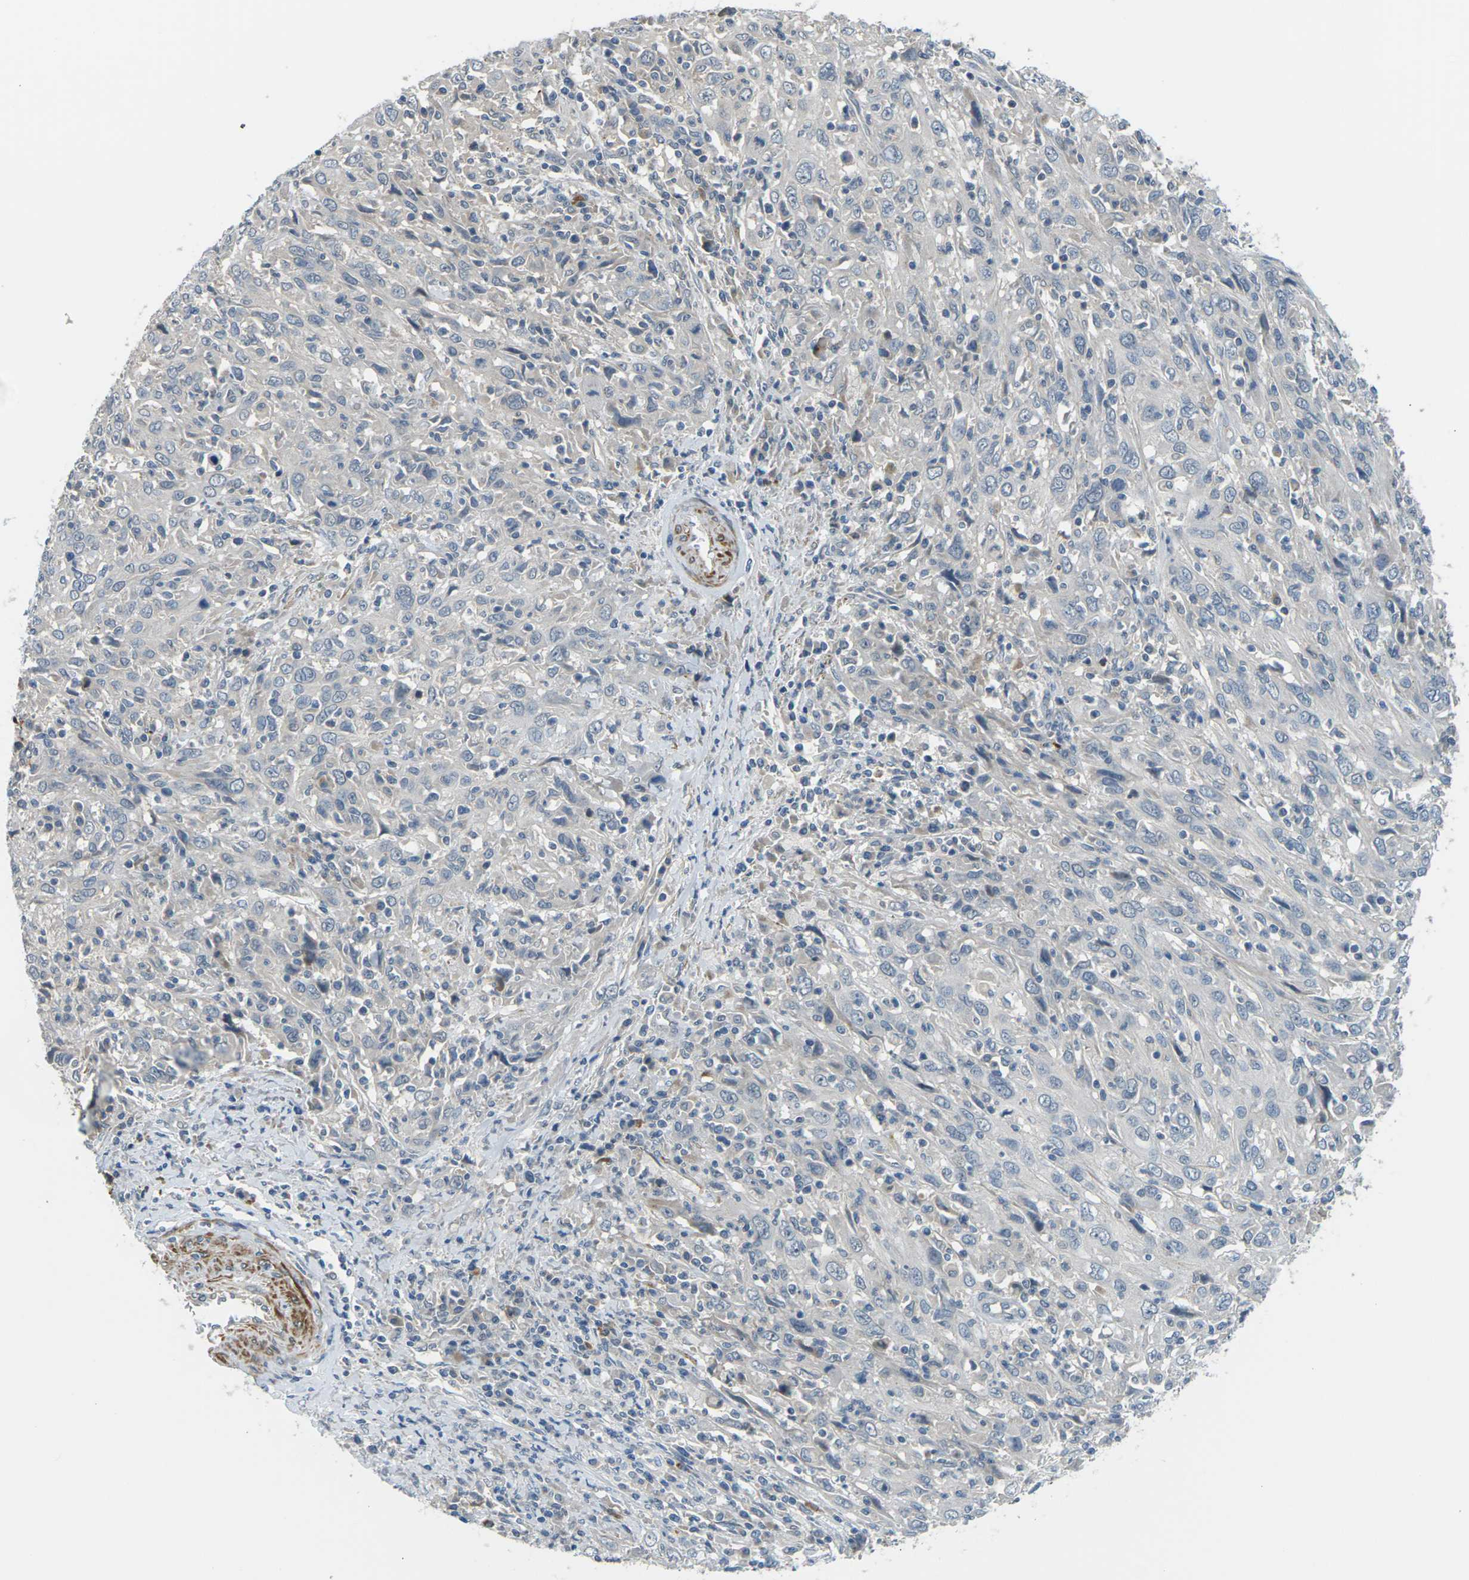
{"staining": {"intensity": "negative", "quantity": "none", "location": "none"}, "tissue": "cervical cancer", "cell_type": "Tumor cells", "image_type": "cancer", "snomed": [{"axis": "morphology", "description": "Squamous cell carcinoma, NOS"}, {"axis": "topography", "description": "Cervix"}], "caption": "Tumor cells are negative for brown protein staining in cervical cancer.", "gene": "SLC13A3", "patient": {"sex": "female", "age": 46}}